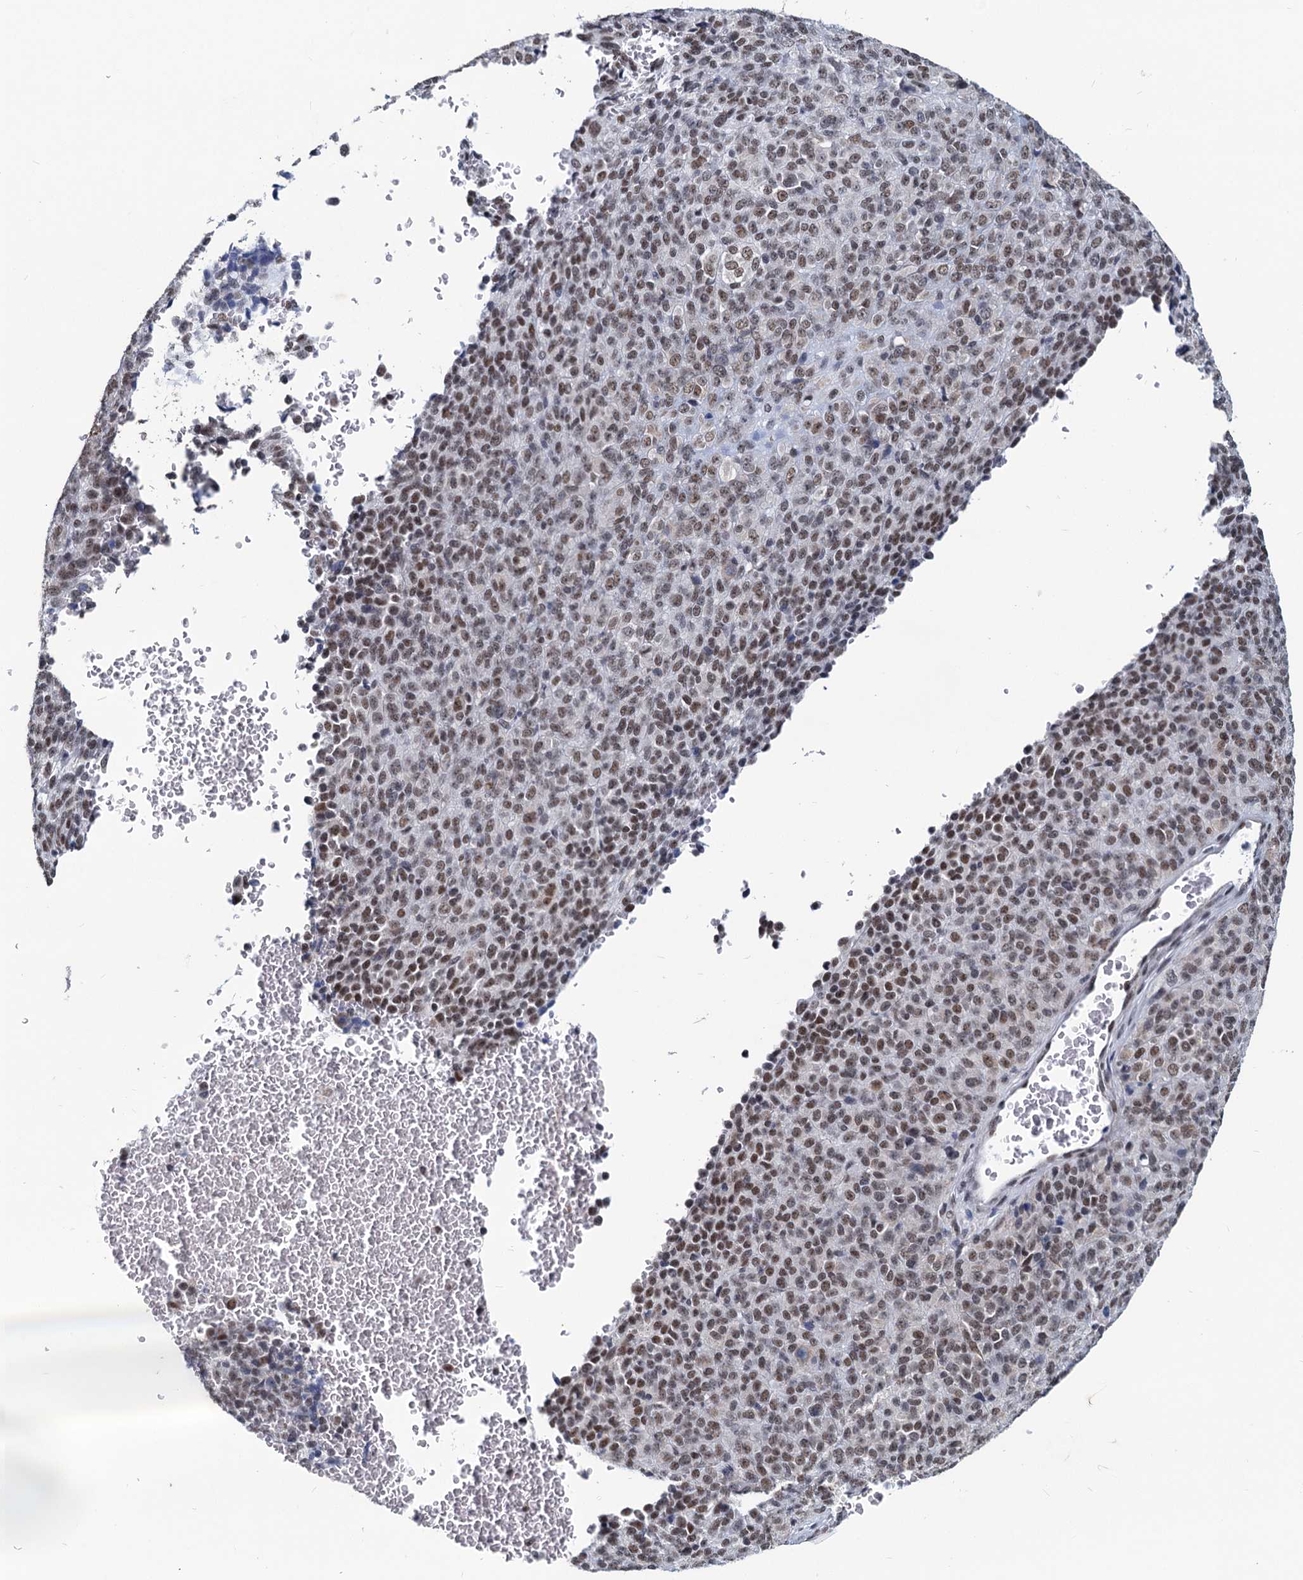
{"staining": {"intensity": "moderate", "quantity": ">75%", "location": "nuclear"}, "tissue": "melanoma", "cell_type": "Tumor cells", "image_type": "cancer", "snomed": [{"axis": "morphology", "description": "Malignant melanoma, Metastatic site"}, {"axis": "topography", "description": "Brain"}], "caption": "Immunohistochemistry (IHC) micrograph of human melanoma stained for a protein (brown), which shows medium levels of moderate nuclear positivity in about >75% of tumor cells.", "gene": "METTL14", "patient": {"sex": "female", "age": 56}}